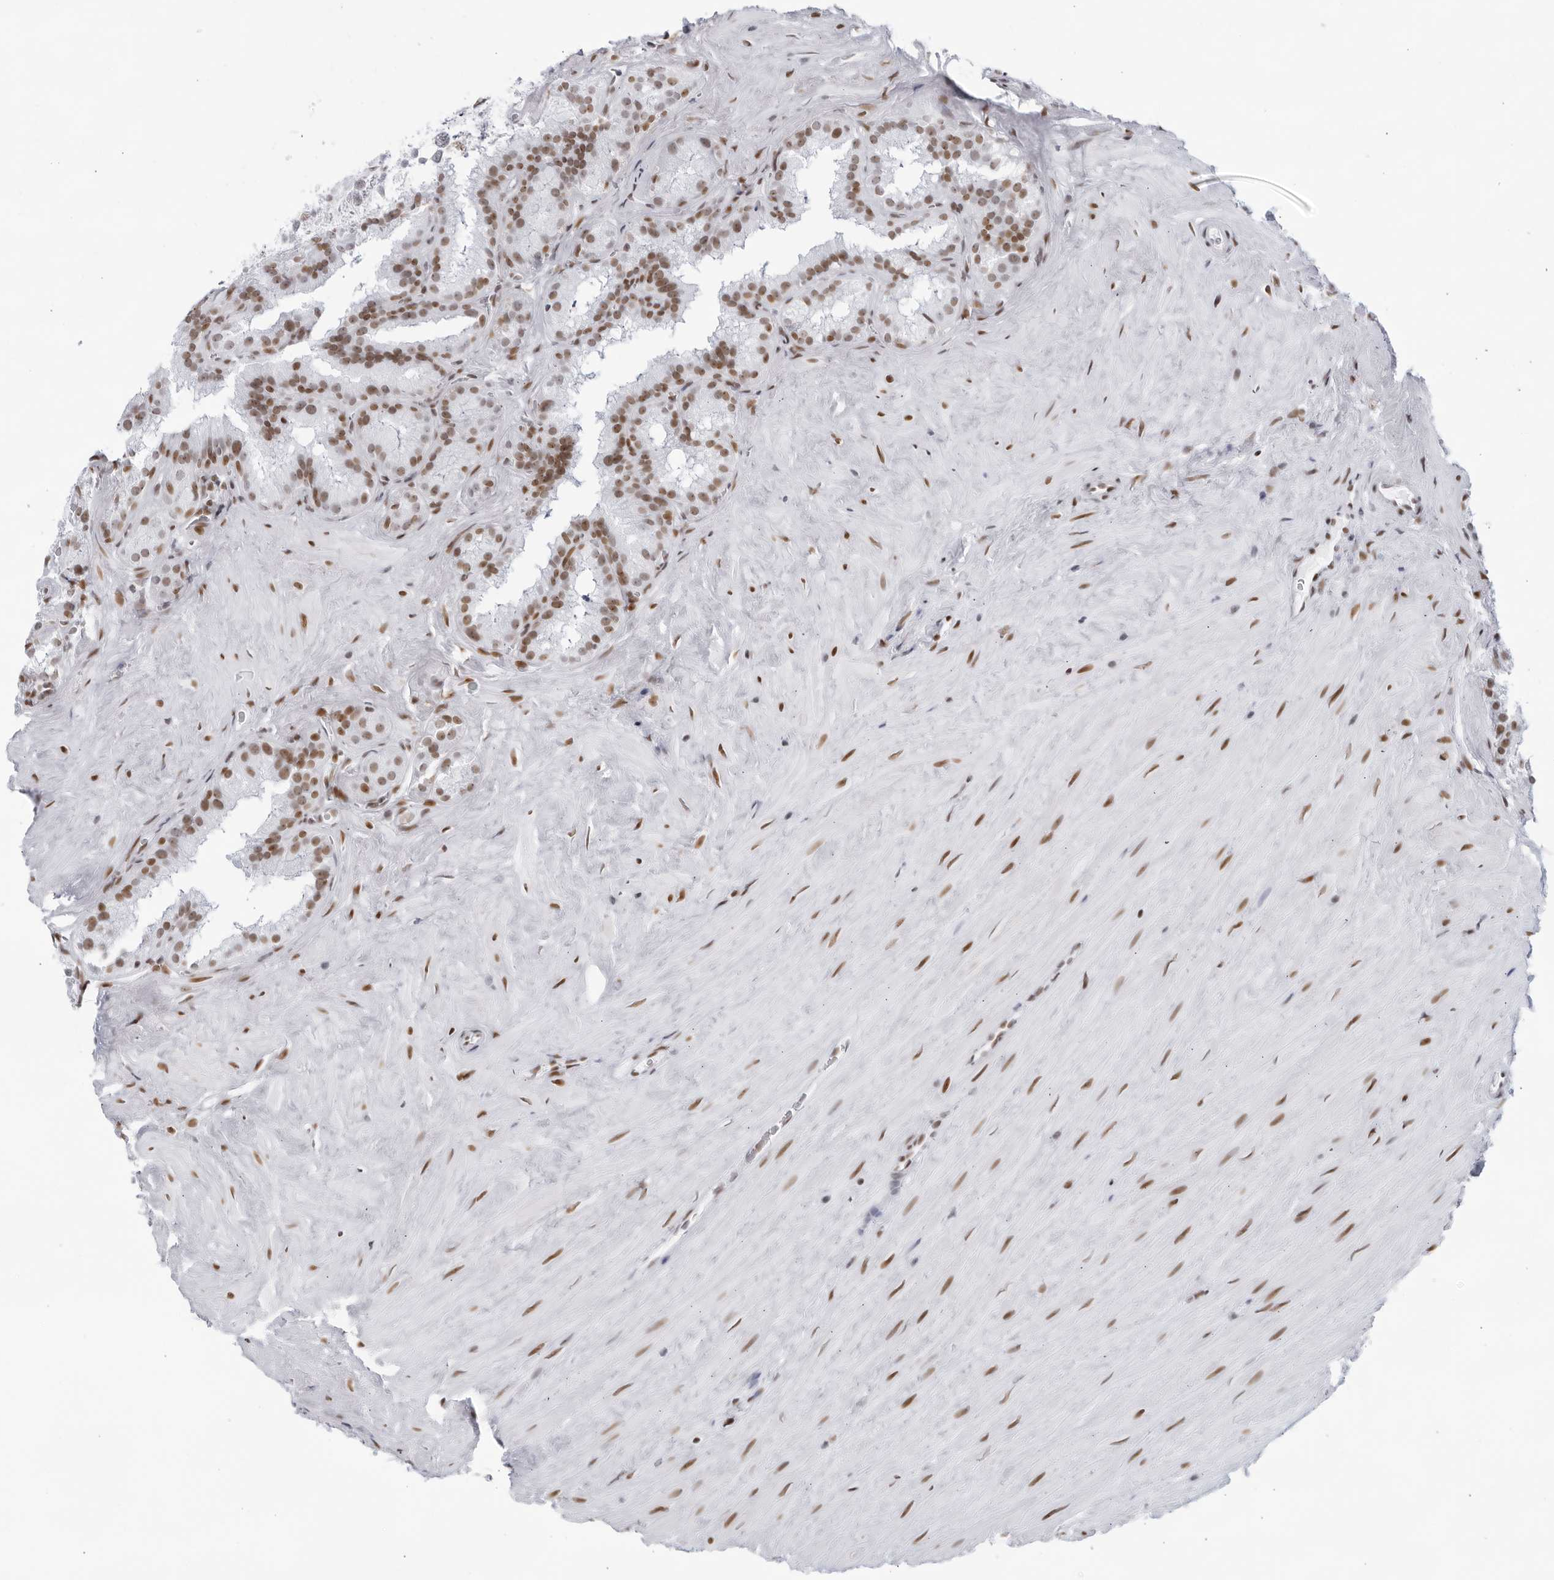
{"staining": {"intensity": "moderate", "quantity": ">75%", "location": "nuclear"}, "tissue": "seminal vesicle", "cell_type": "Glandular cells", "image_type": "normal", "snomed": [{"axis": "morphology", "description": "Normal tissue, NOS"}, {"axis": "topography", "description": "Prostate"}, {"axis": "topography", "description": "Seminal veicle"}], "caption": "High-magnification brightfield microscopy of benign seminal vesicle stained with DAB (3,3'-diaminobenzidine) (brown) and counterstained with hematoxylin (blue). glandular cells exhibit moderate nuclear expression is appreciated in approximately>75% of cells. (Brightfield microscopy of DAB IHC at high magnification).", "gene": "HP1BP3", "patient": {"sex": "male", "age": 59}}